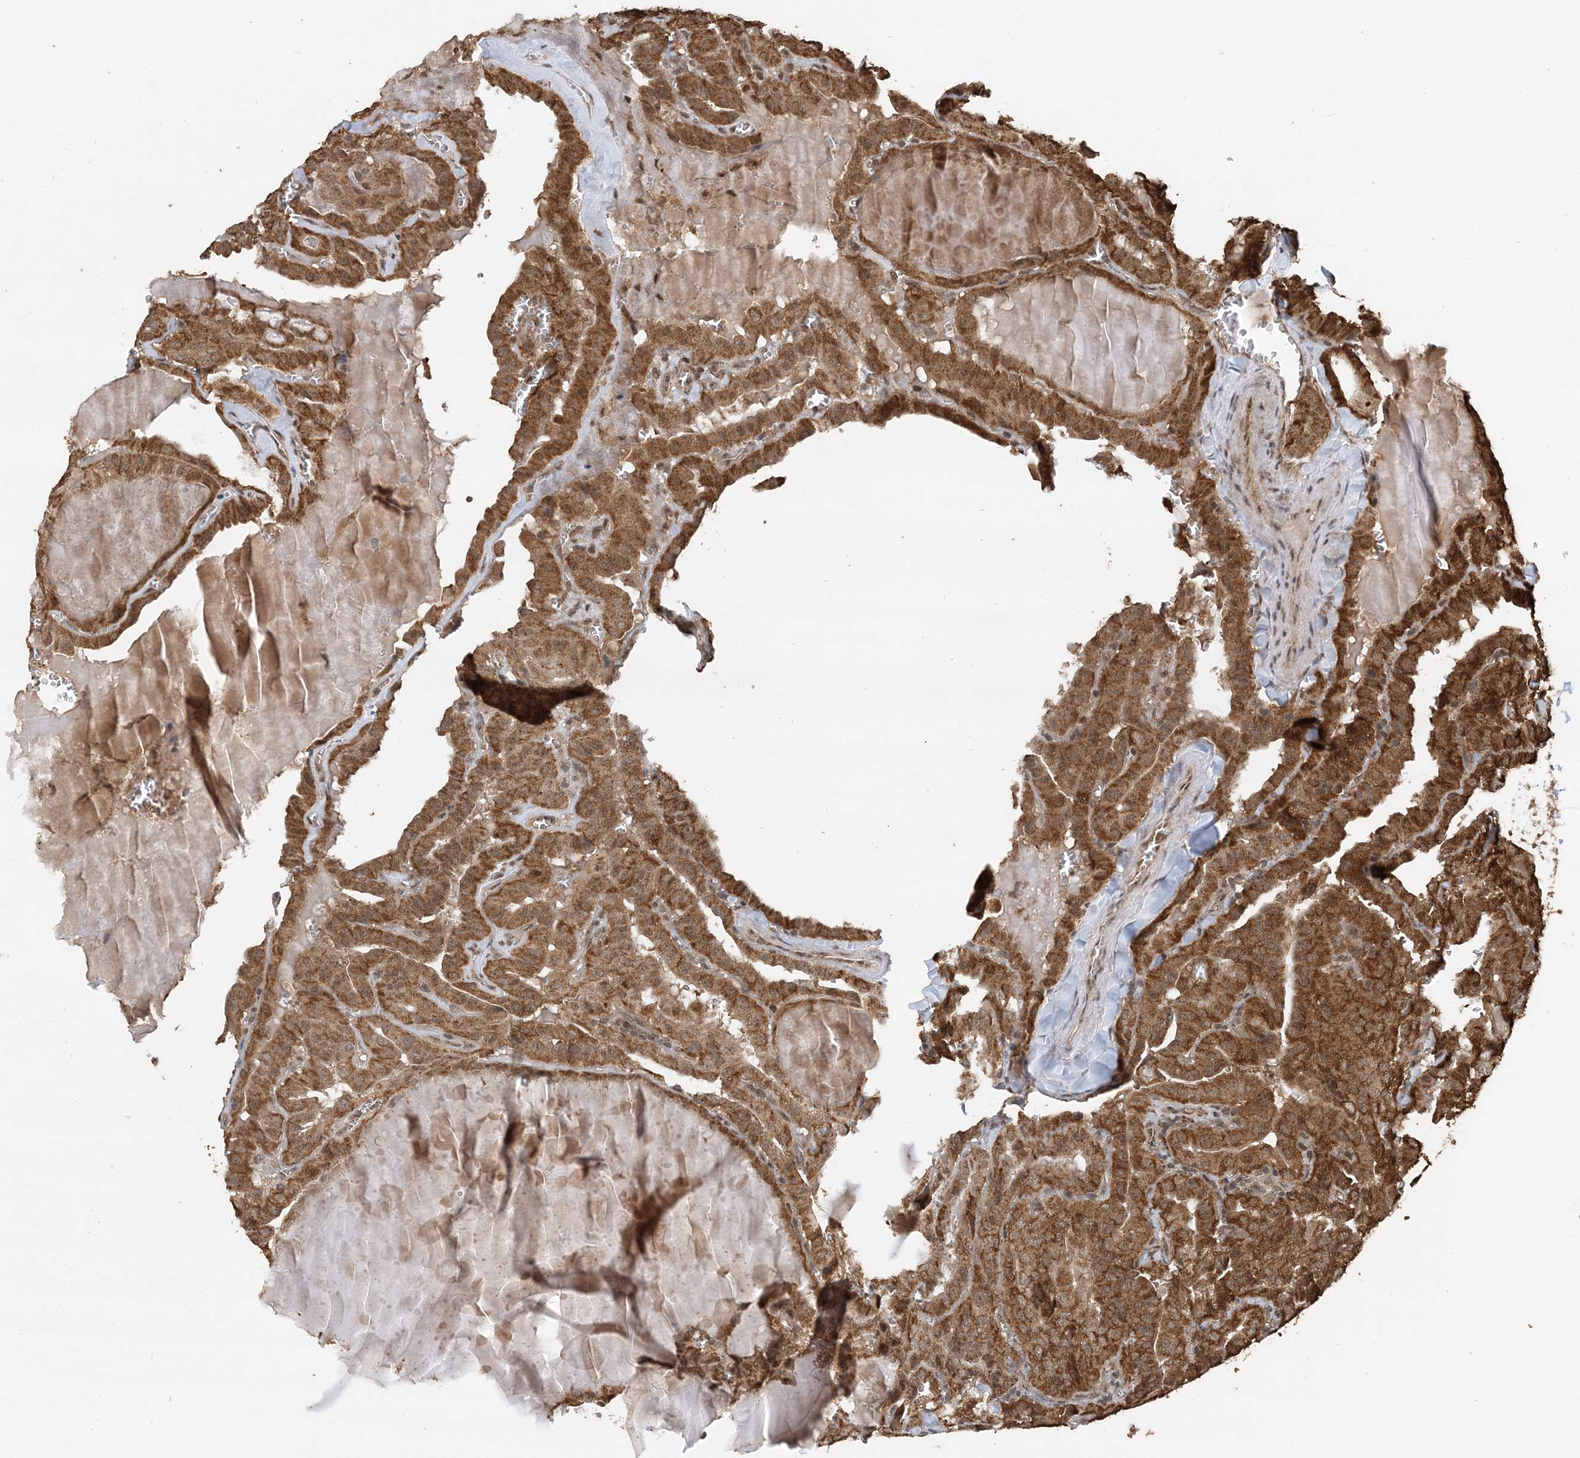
{"staining": {"intensity": "moderate", "quantity": ">75%", "location": "cytoplasmic/membranous"}, "tissue": "thyroid cancer", "cell_type": "Tumor cells", "image_type": "cancer", "snomed": [{"axis": "morphology", "description": "Papillary adenocarcinoma, NOS"}, {"axis": "topography", "description": "Thyroid gland"}], "caption": "Thyroid cancer stained with a protein marker shows moderate staining in tumor cells.", "gene": "PCBP1", "patient": {"sex": "male", "age": 52}}